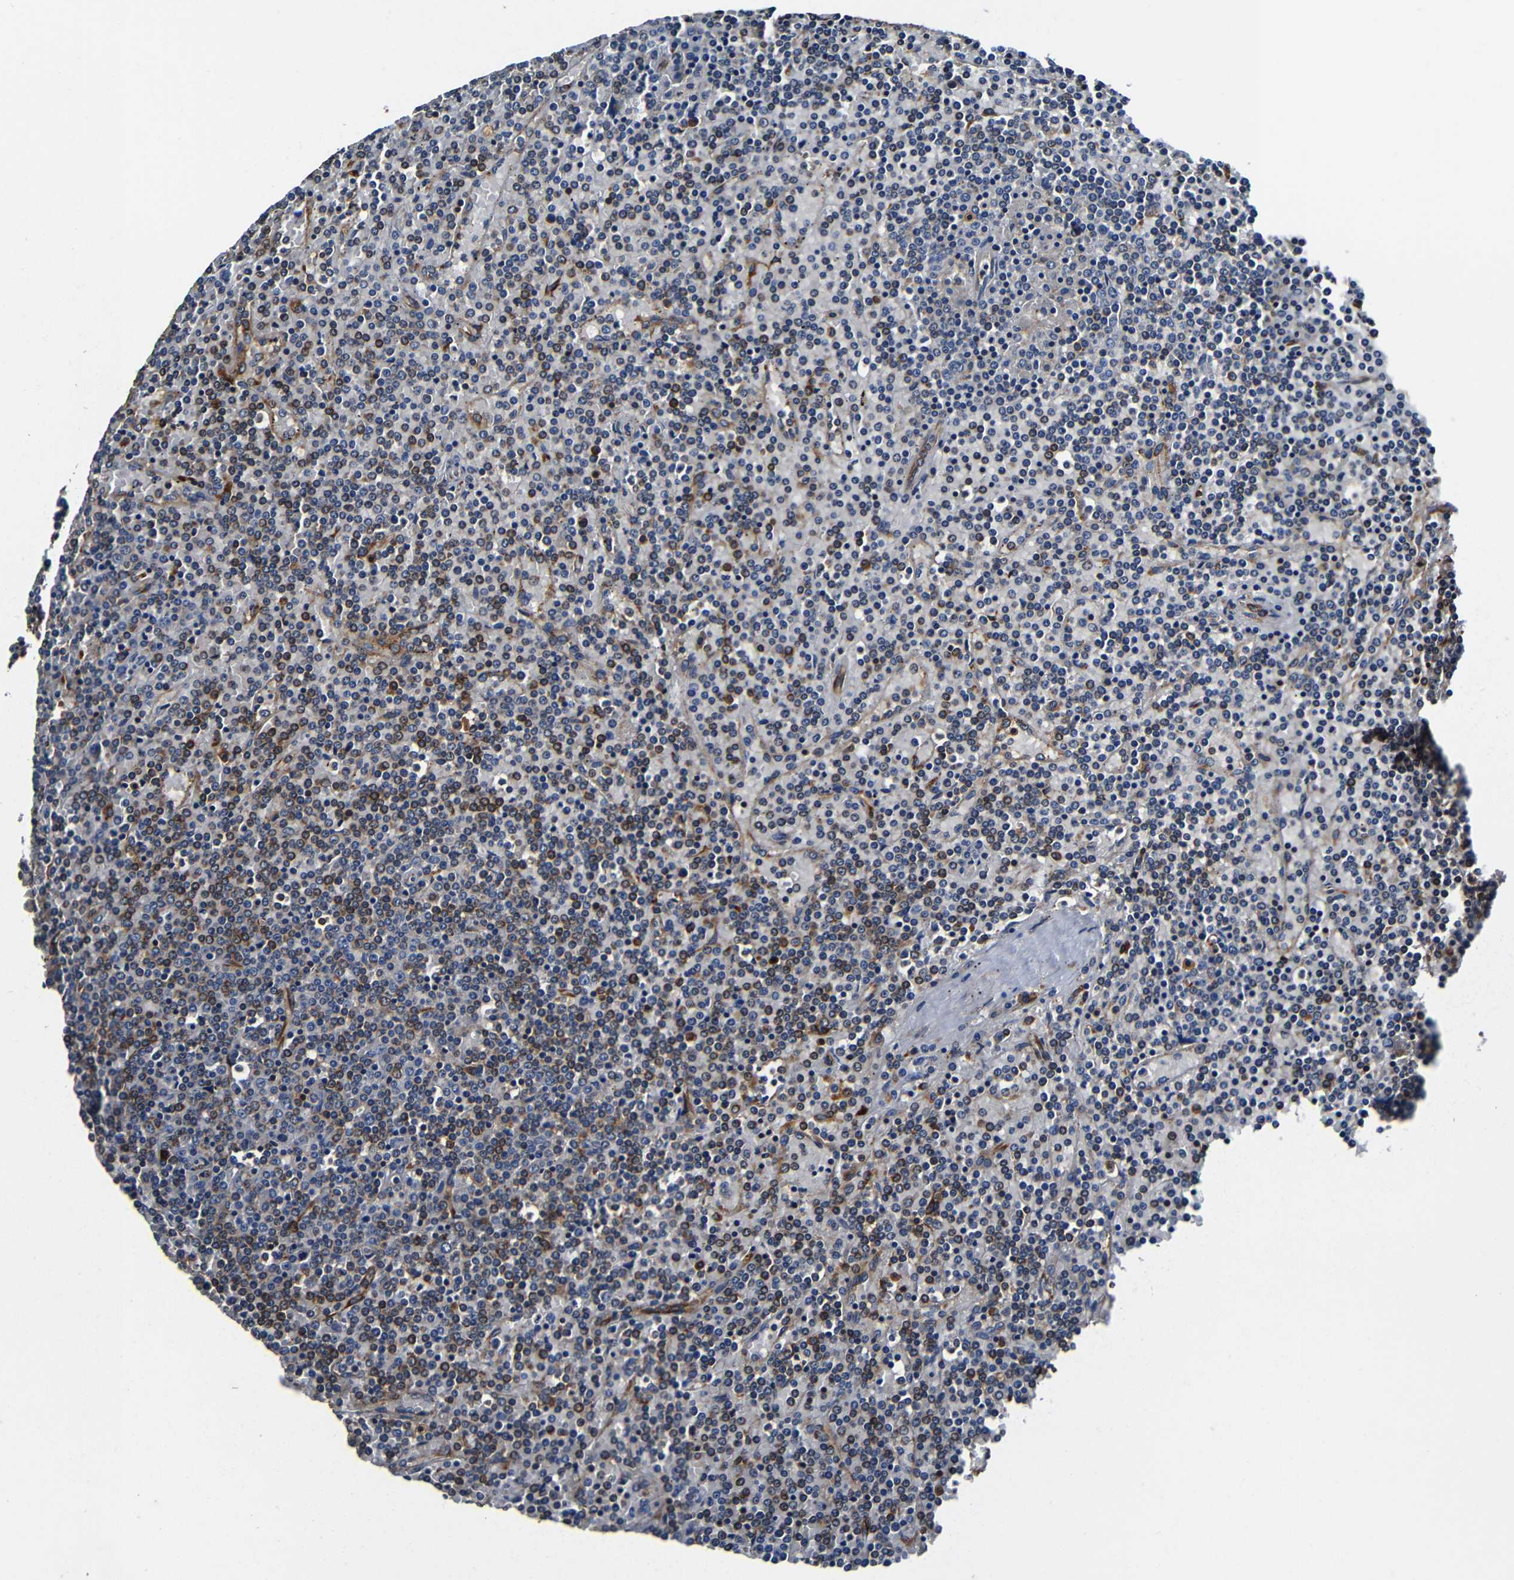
{"staining": {"intensity": "moderate", "quantity": "<25%", "location": "cytoplasmic/membranous"}, "tissue": "lymphoma", "cell_type": "Tumor cells", "image_type": "cancer", "snomed": [{"axis": "morphology", "description": "Malignant lymphoma, non-Hodgkin's type, Low grade"}, {"axis": "topography", "description": "Spleen"}], "caption": "Tumor cells reveal low levels of moderate cytoplasmic/membranous staining in approximately <25% of cells in low-grade malignant lymphoma, non-Hodgkin's type.", "gene": "RRBP1", "patient": {"sex": "female", "age": 19}}